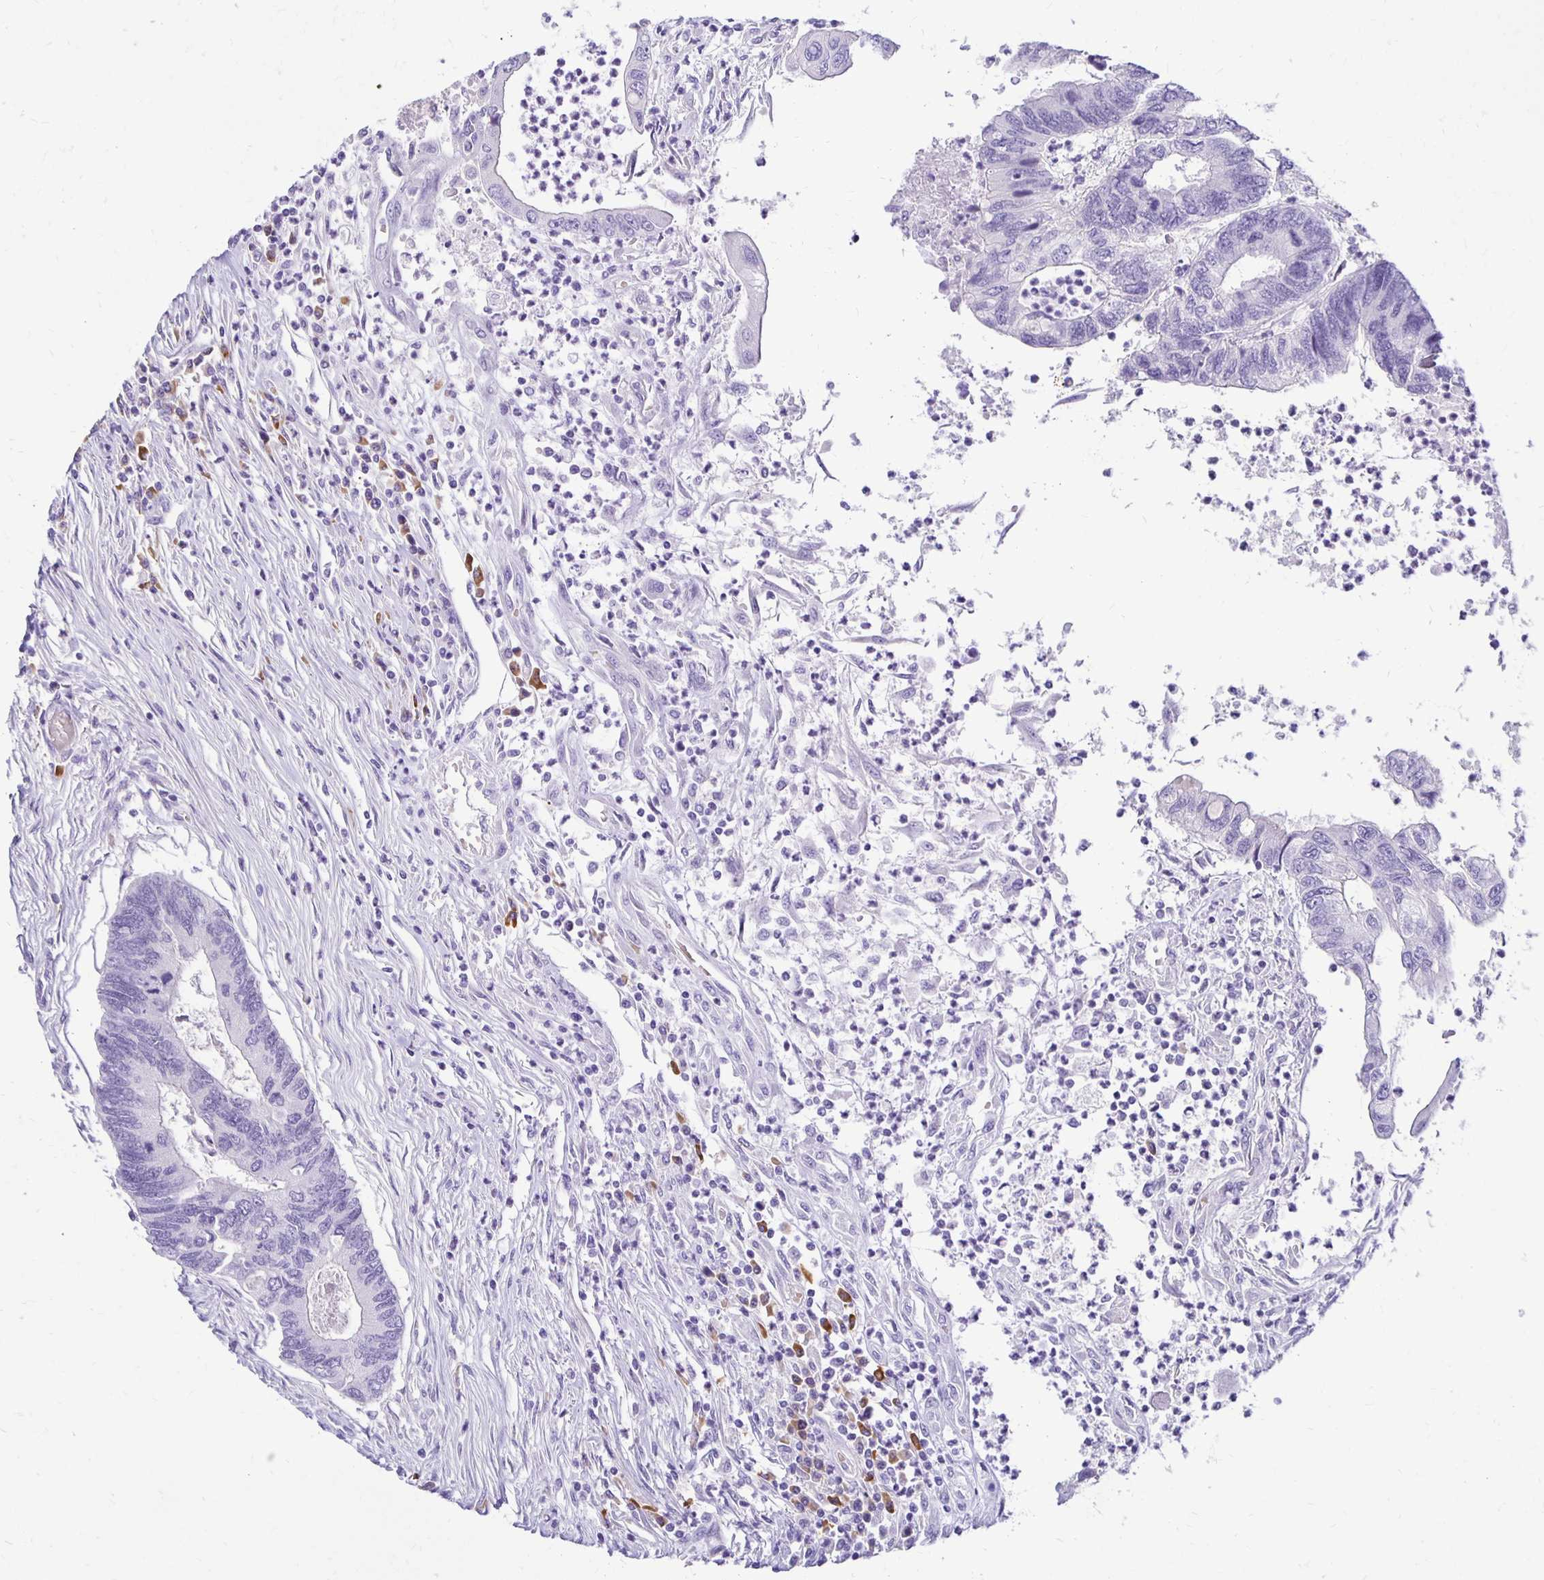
{"staining": {"intensity": "negative", "quantity": "none", "location": "none"}, "tissue": "colorectal cancer", "cell_type": "Tumor cells", "image_type": "cancer", "snomed": [{"axis": "morphology", "description": "Adenocarcinoma, NOS"}, {"axis": "topography", "description": "Colon"}], "caption": "Human colorectal cancer stained for a protein using immunohistochemistry shows no staining in tumor cells.", "gene": "FNTB", "patient": {"sex": "female", "age": 67}}